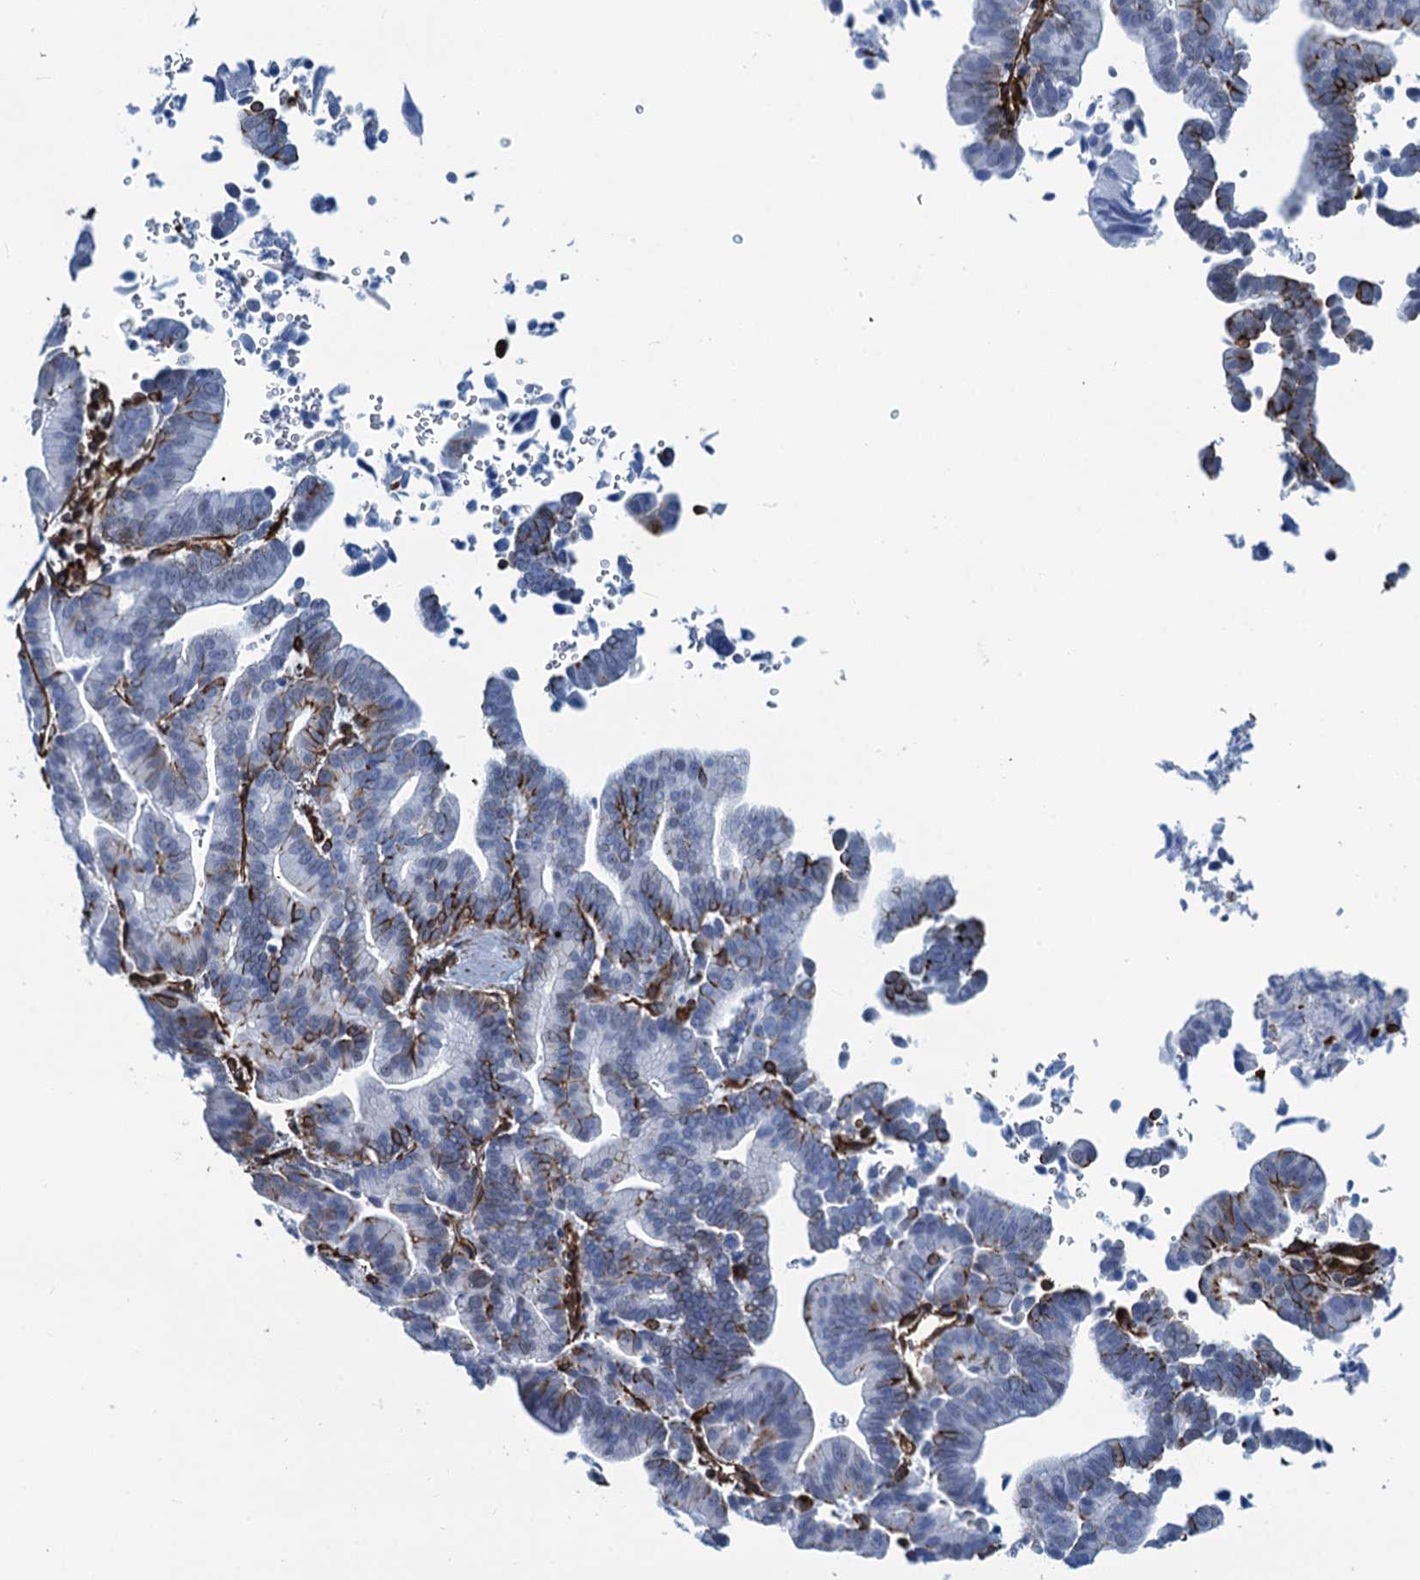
{"staining": {"intensity": "moderate", "quantity": "25%-75%", "location": "cytoplasmic/membranous"}, "tissue": "liver cancer", "cell_type": "Tumor cells", "image_type": "cancer", "snomed": [{"axis": "morphology", "description": "Cholangiocarcinoma"}, {"axis": "topography", "description": "Liver"}], "caption": "Immunohistochemical staining of liver cancer (cholangiocarcinoma) shows medium levels of moderate cytoplasmic/membranous positivity in approximately 25%-75% of tumor cells. The staining was performed using DAB (3,3'-diaminobenzidine), with brown indicating positive protein expression. Nuclei are stained blue with hematoxylin.", "gene": "PGM2", "patient": {"sex": "female", "age": 75}}